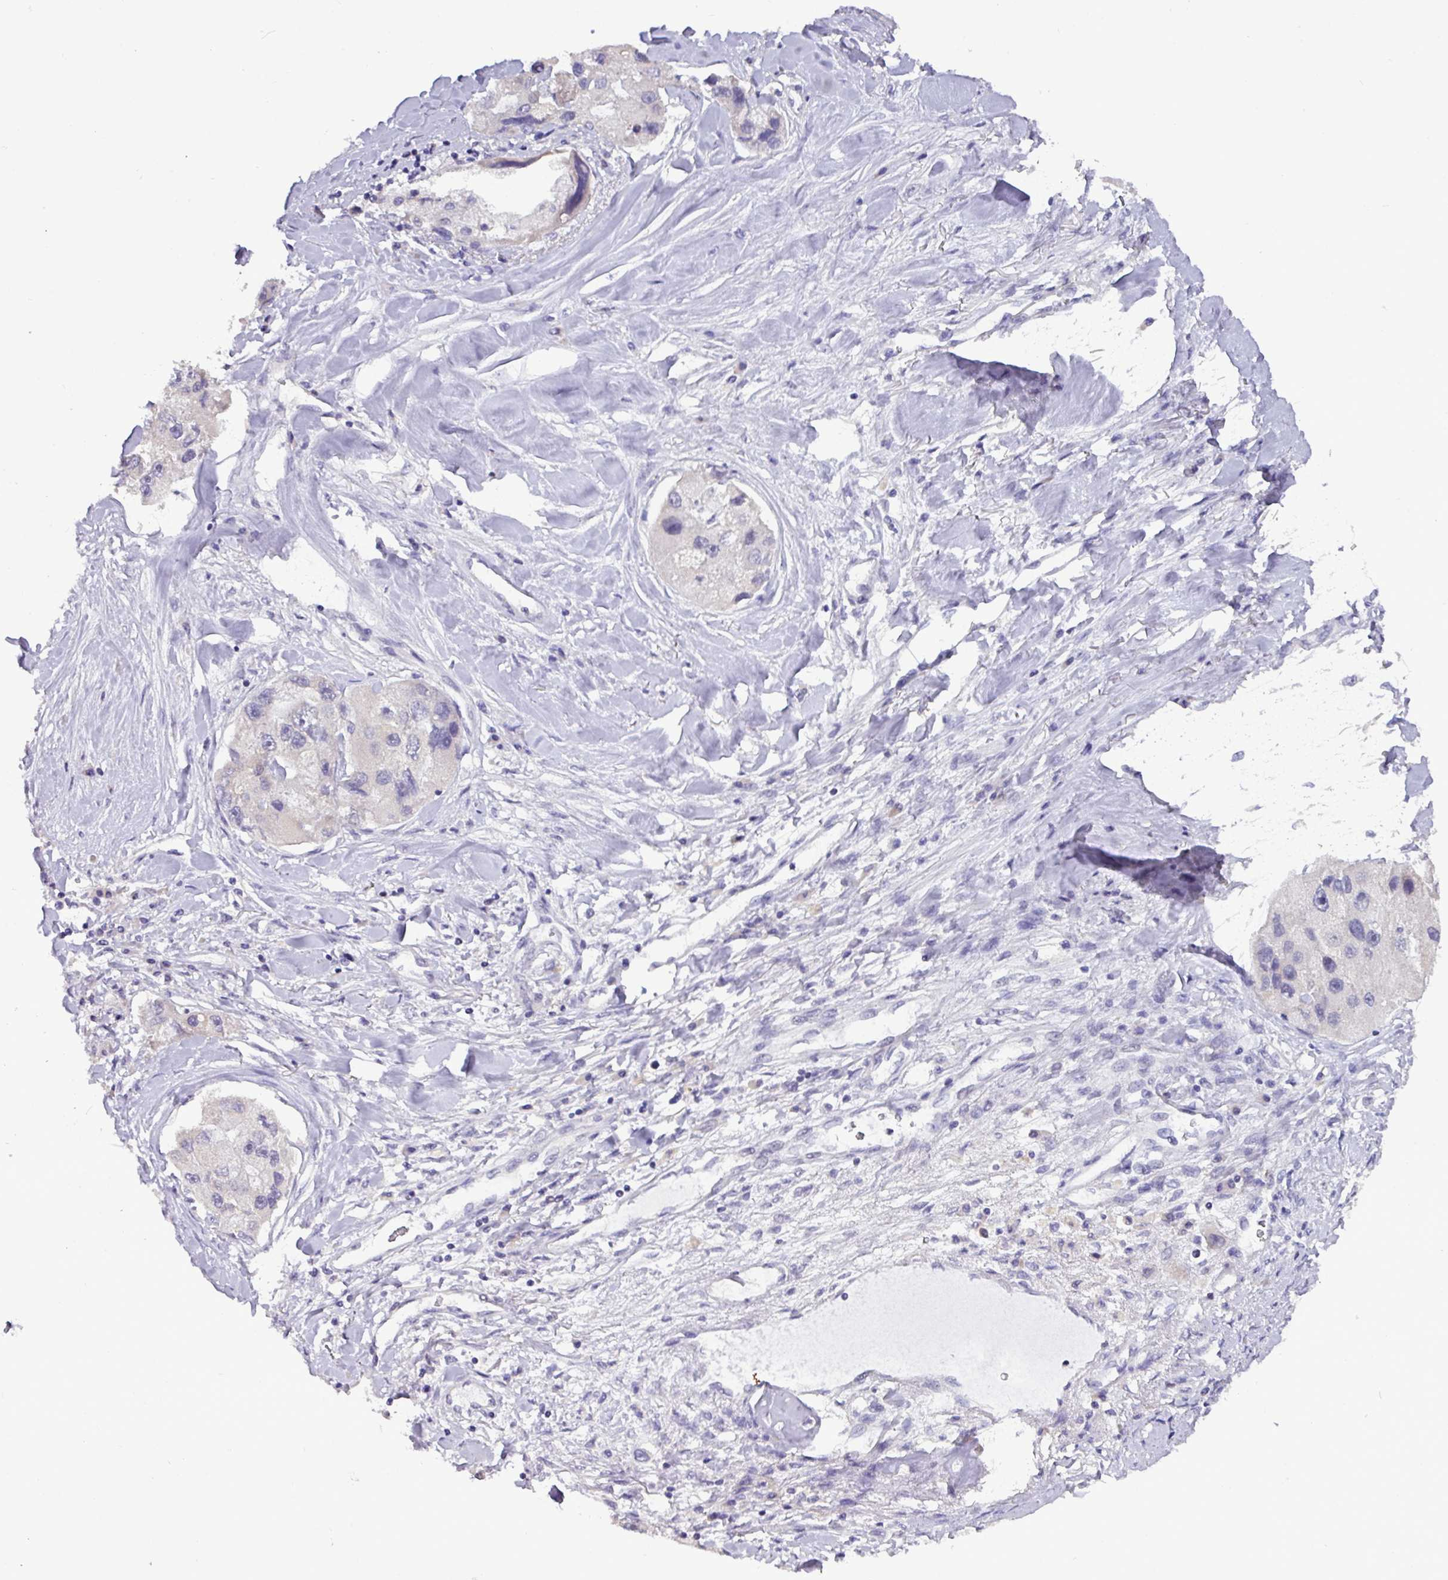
{"staining": {"intensity": "negative", "quantity": "none", "location": "none"}, "tissue": "lung cancer", "cell_type": "Tumor cells", "image_type": "cancer", "snomed": [{"axis": "morphology", "description": "Adenocarcinoma, NOS"}, {"axis": "topography", "description": "Lung"}], "caption": "A micrograph of lung cancer (adenocarcinoma) stained for a protein exhibits no brown staining in tumor cells. (Immunohistochemistry, brightfield microscopy, high magnification).", "gene": "PAX8", "patient": {"sex": "female", "age": 54}}